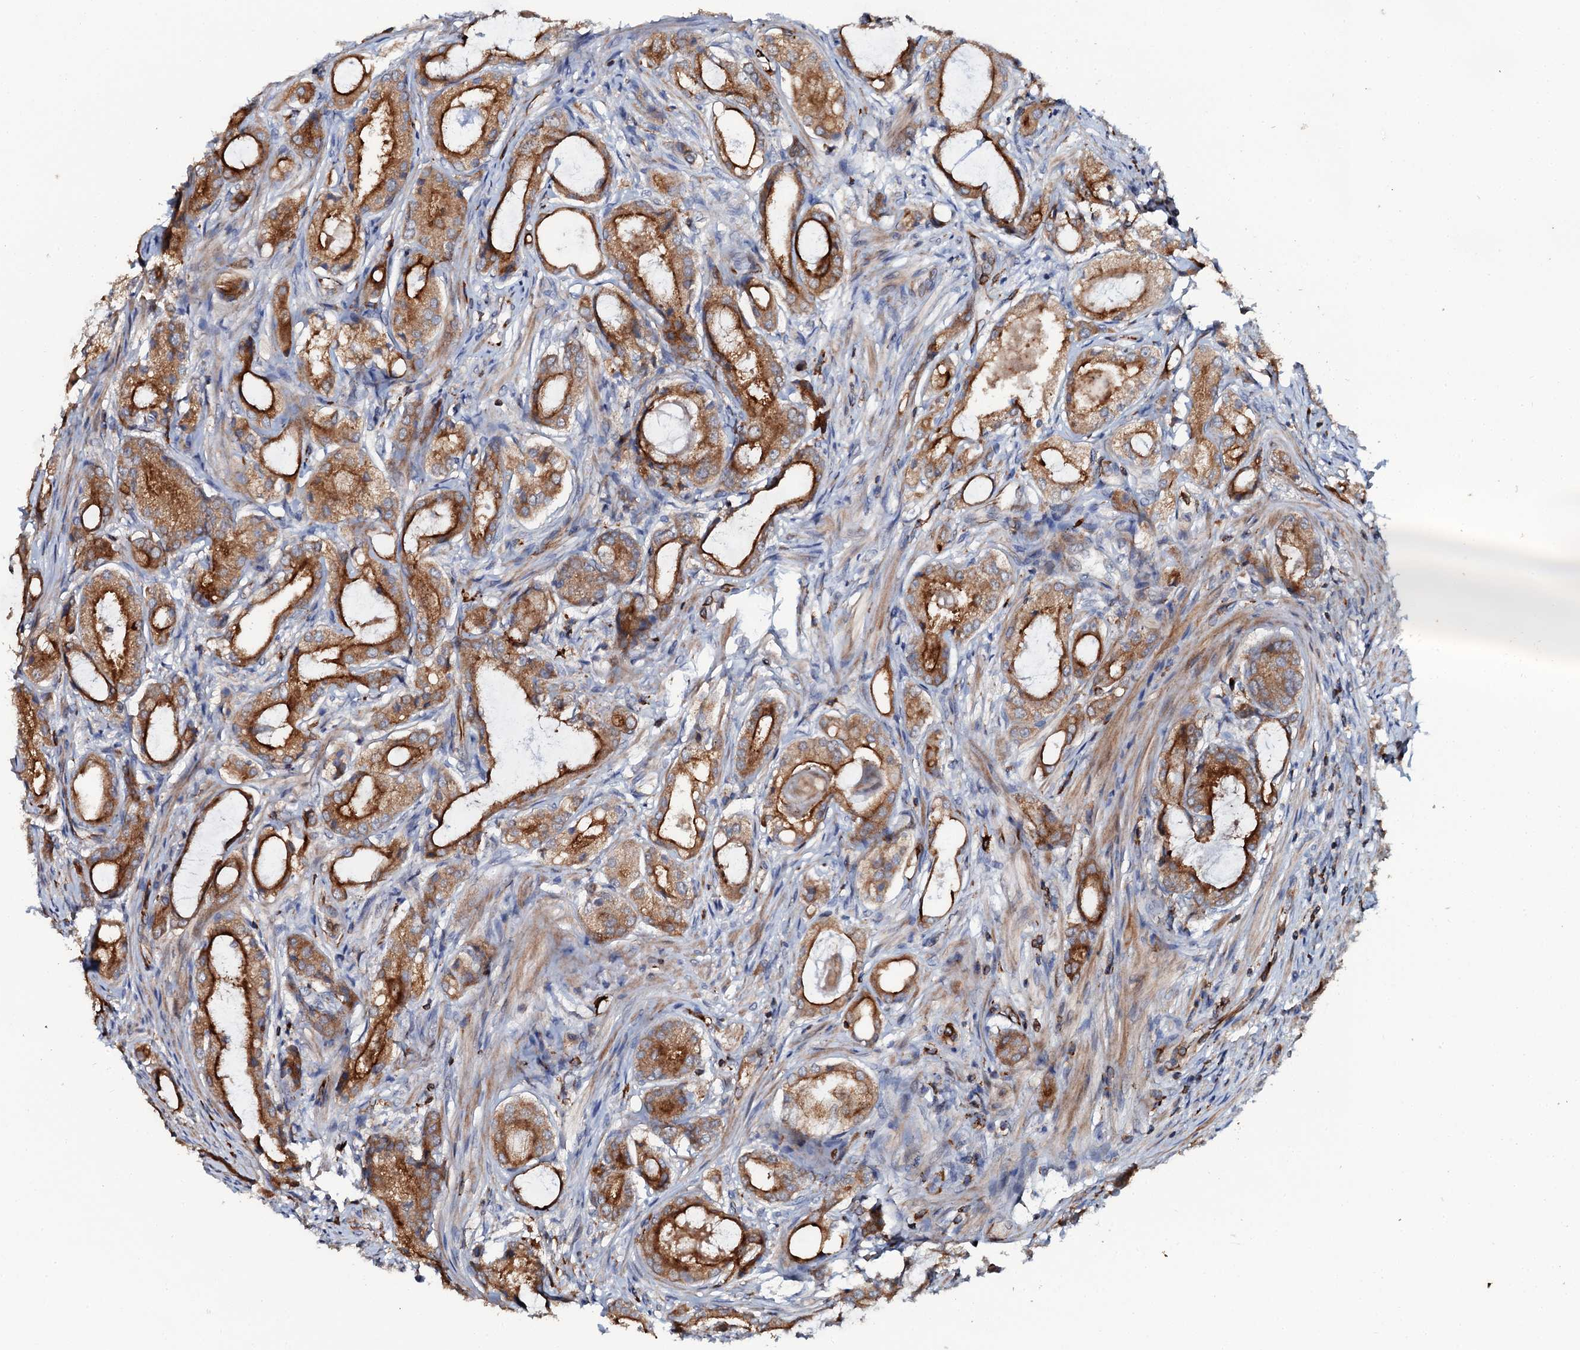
{"staining": {"intensity": "strong", "quantity": ">75%", "location": "cytoplasmic/membranous"}, "tissue": "prostate cancer", "cell_type": "Tumor cells", "image_type": "cancer", "snomed": [{"axis": "morphology", "description": "Adenocarcinoma, Low grade"}, {"axis": "topography", "description": "Prostate"}], "caption": "Immunohistochemistry staining of prostate cancer (adenocarcinoma (low-grade)), which reveals high levels of strong cytoplasmic/membranous positivity in approximately >75% of tumor cells indicating strong cytoplasmic/membranous protein positivity. The staining was performed using DAB (brown) for protein detection and nuclei were counterstained in hematoxylin (blue).", "gene": "VAMP8", "patient": {"sex": "male", "age": 68}}